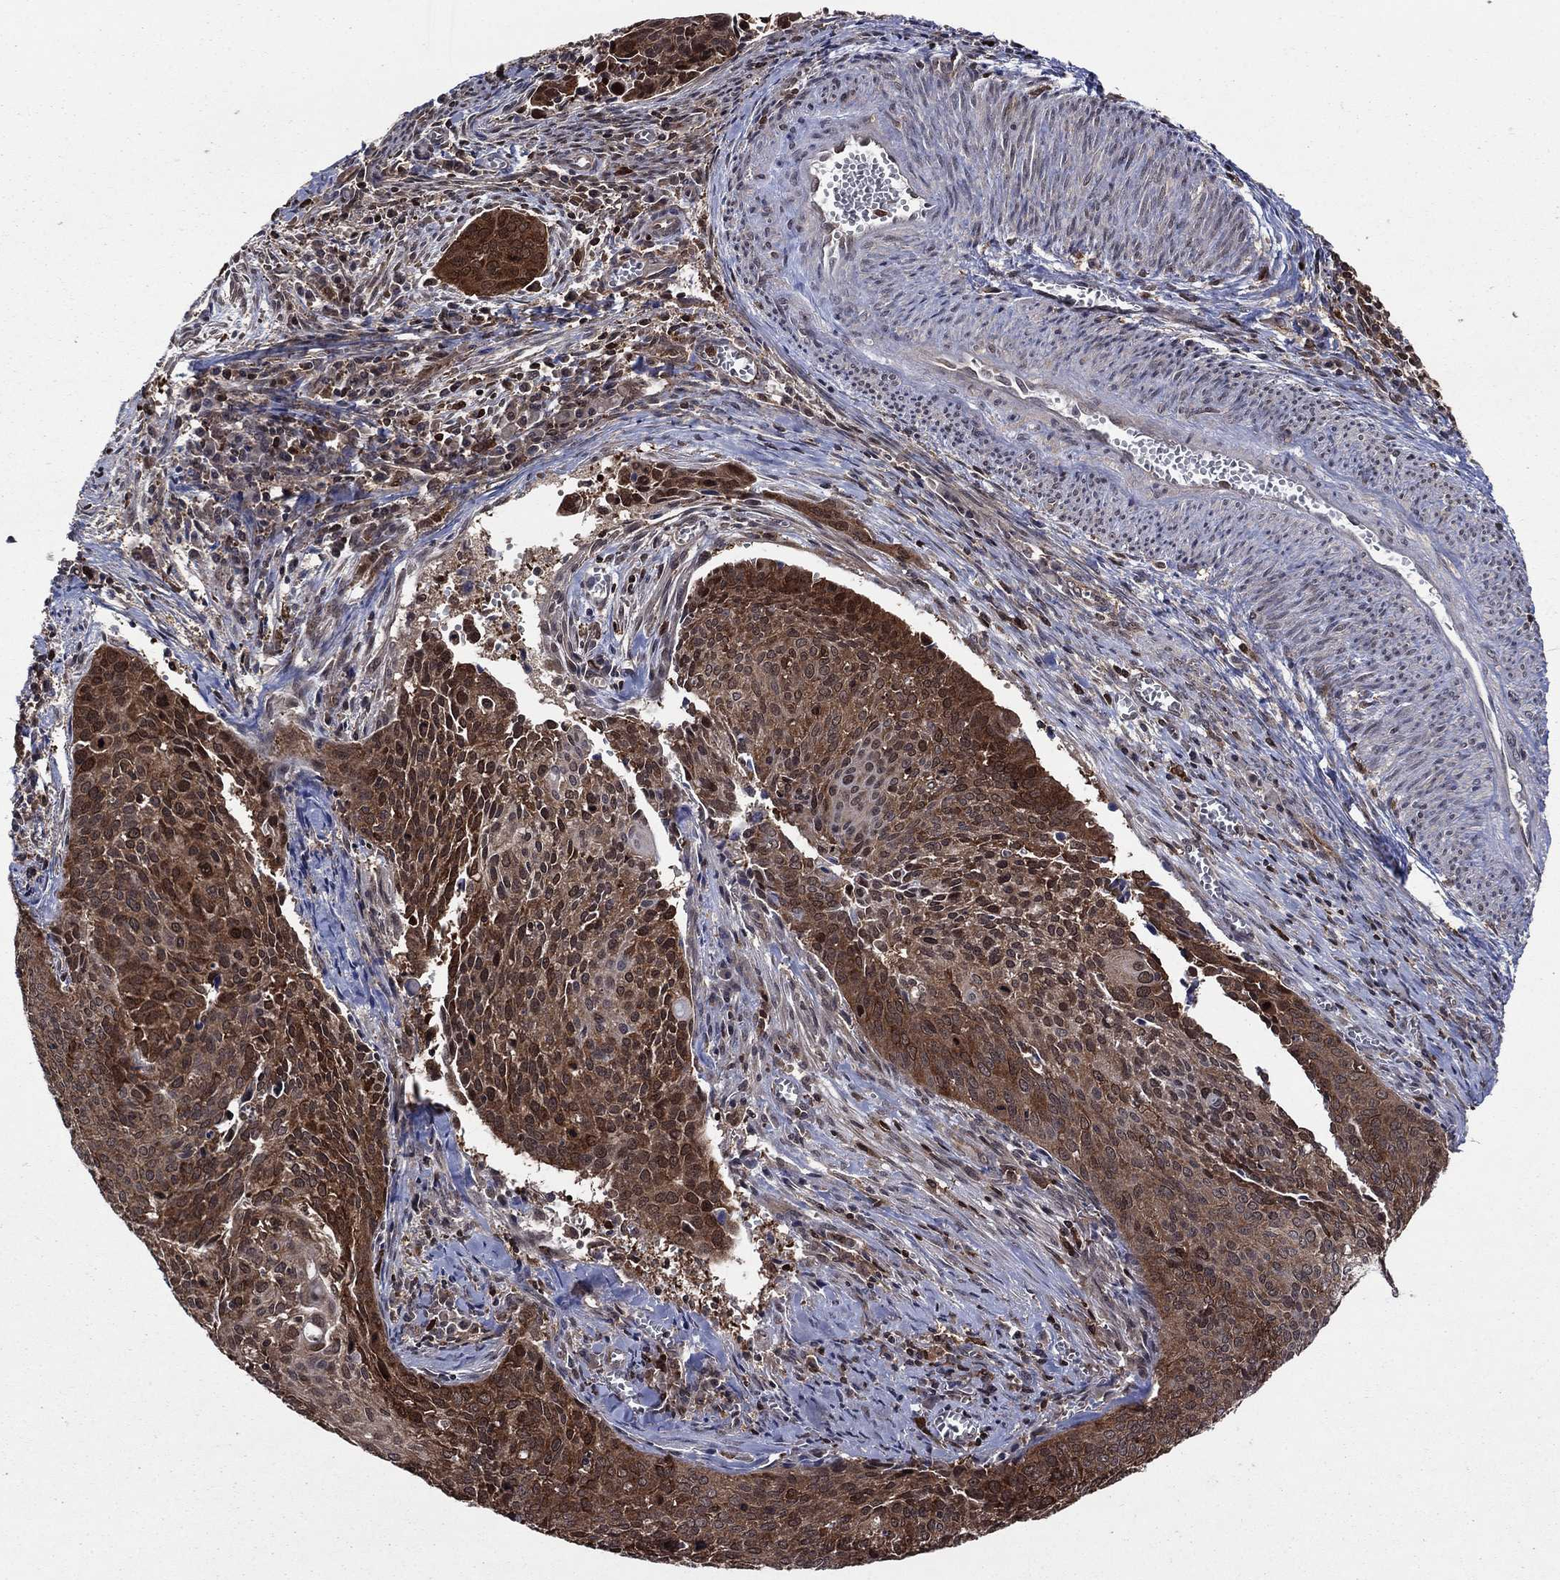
{"staining": {"intensity": "strong", "quantity": ">75%", "location": "cytoplasmic/membranous"}, "tissue": "cervical cancer", "cell_type": "Tumor cells", "image_type": "cancer", "snomed": [{"axis": "morphology", "description": "Squamous cell carcinoma, NOS"}, {"axis": "topography", "description": "Cervix"}], "caption": "IHC (DAB) staining of human cervical cancer (squamous cell carcinoma) reveals strong cytoplasmic/membranous protein expression in approximately >75% of tumor cells.", "gene": "CACYBP", "patient": {"sex": "female", "age": 29}}